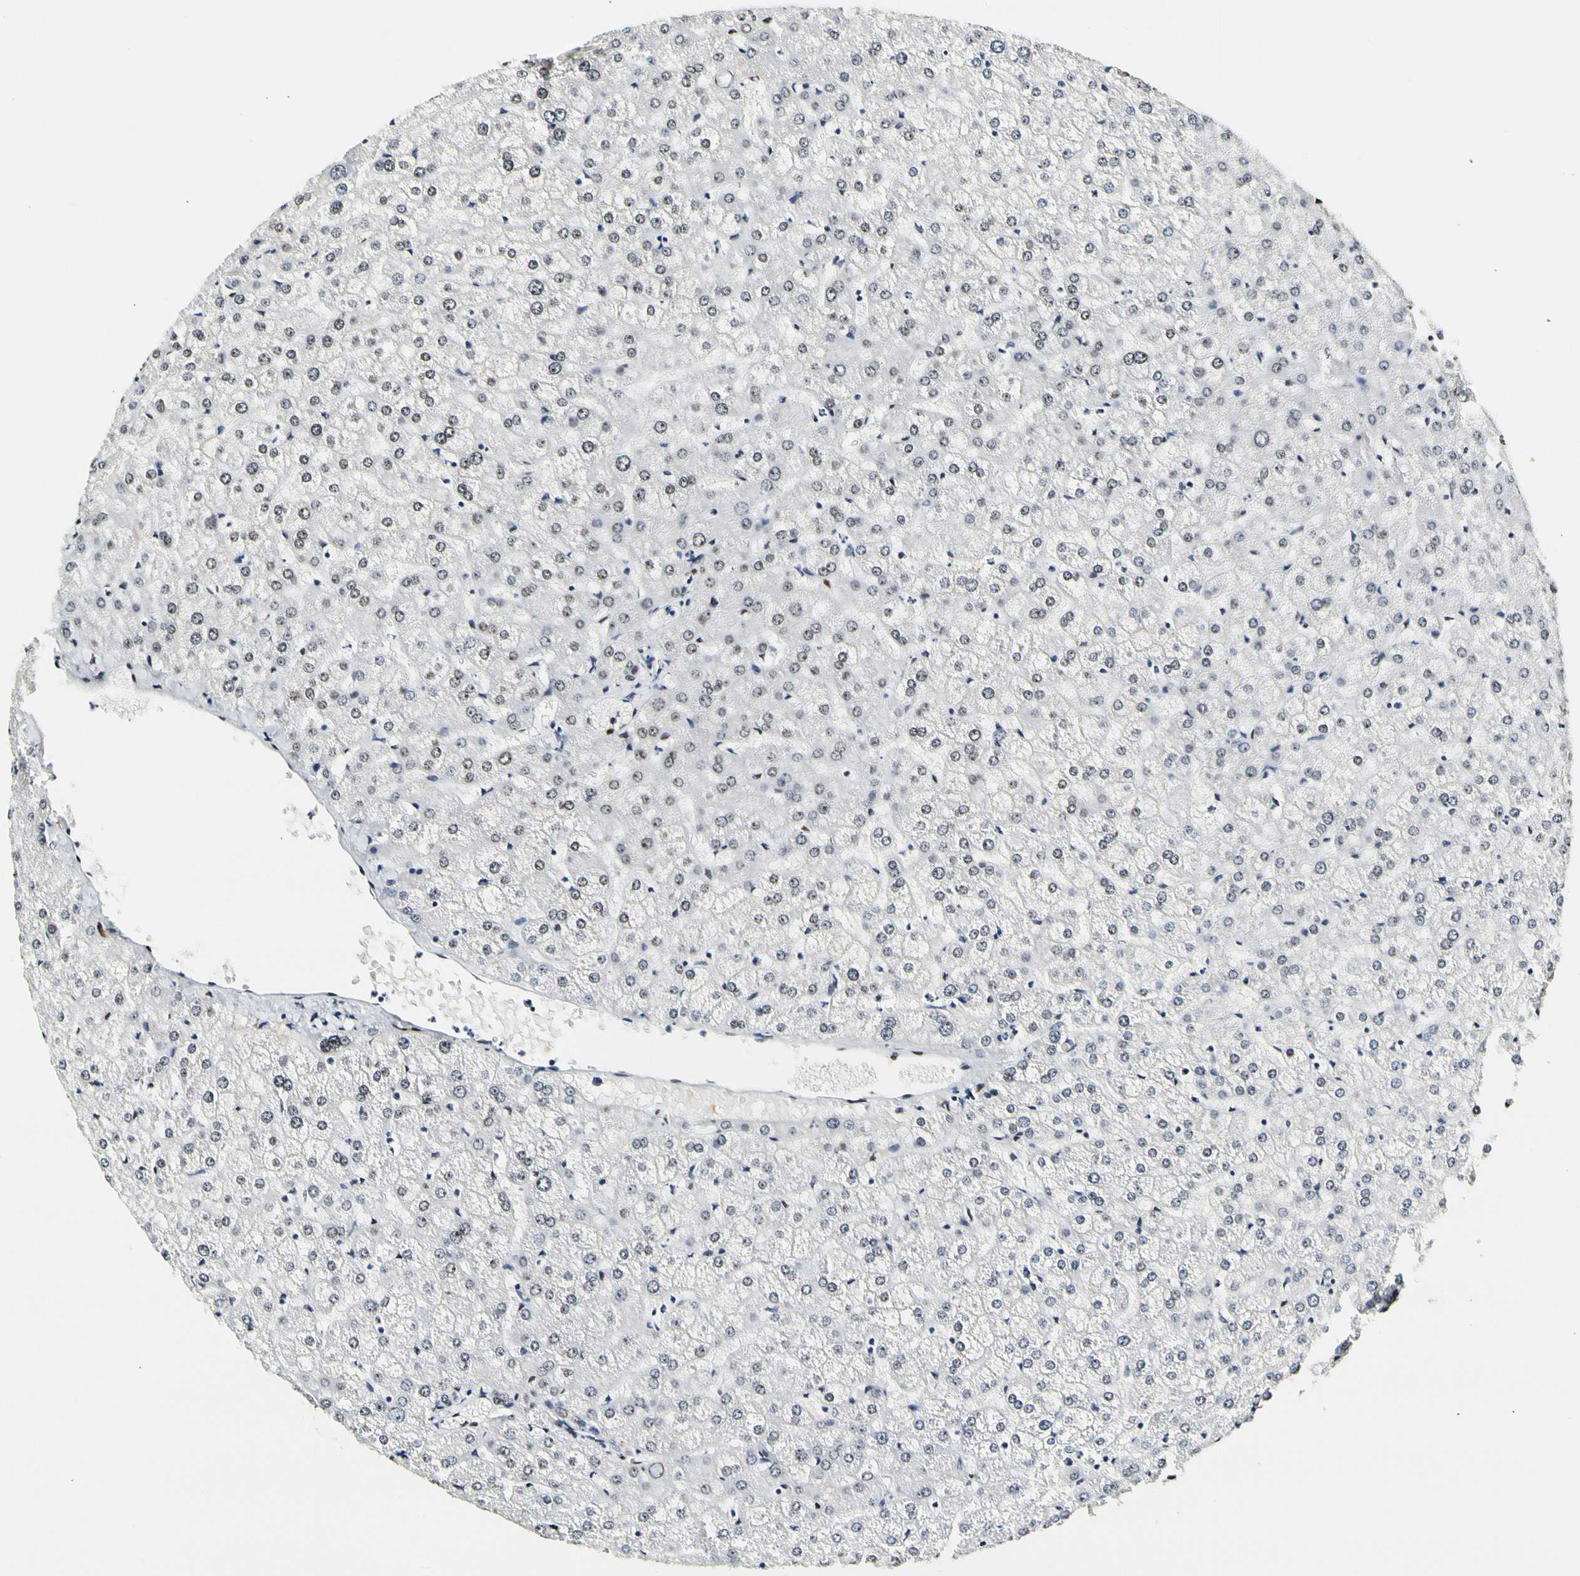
{"staining": {"intensity": "weak", "quantity": "25%-75%", "location": "nuclear"}, "tissue": "liver", "cell_type": "Cholangiocytes", "image_type": "normal", "snomed": [{"axis": "morphology", "description": "Normal tissue, NOS"}, {"axis": "topography", "description": "Liver"}], "caption": "An immunohistochemistry micrograph of normal tissue is shown. Protein staining in brown labels weak nuclear positivity in liver within cholangiocytes. (DAB IHC with brightfield microscopy, high magnification).", "gene": "NFIA", "patient": {"sex": "female", "age": 32}}